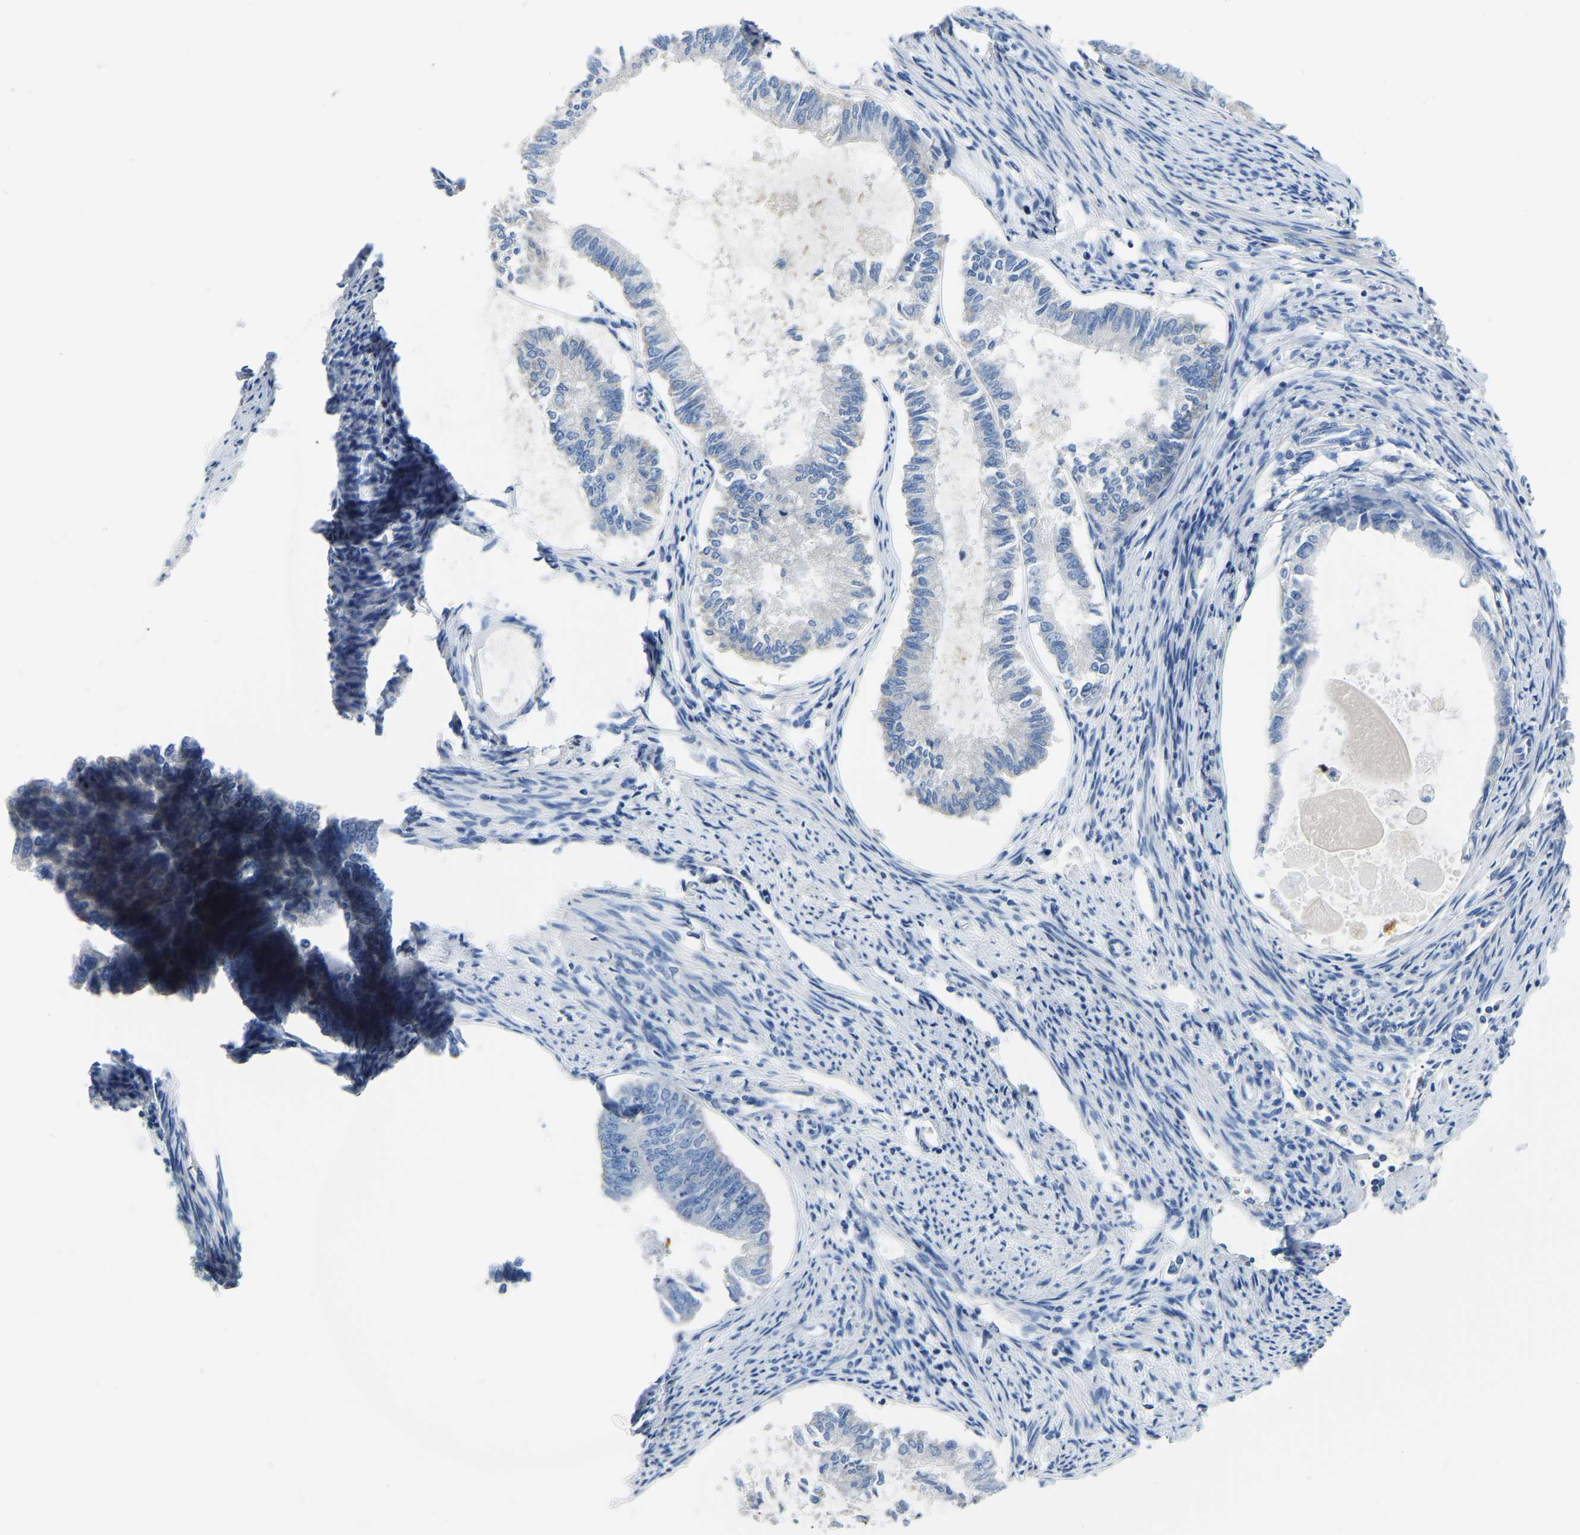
{"staining": {"intensity": "negative", "quantity": "none", "location": "none"}, "tissue": "endometrial cancer", "cell_type": "Tumor cells", "image_type": "cancer", "snomed": [{"axis": "morphology", "description": "Adenocarcinoma, NOS"}, {"axis": "topography", "description": "Endometrium"}], "caption": "Human adenocarcinoma (endometrial) stained for a protein using immunohistochemistry (IHC) exhibits no positivity in tumor cells.", "gene": "ETFA", "patient": {"sex": "female", "age": 86}}